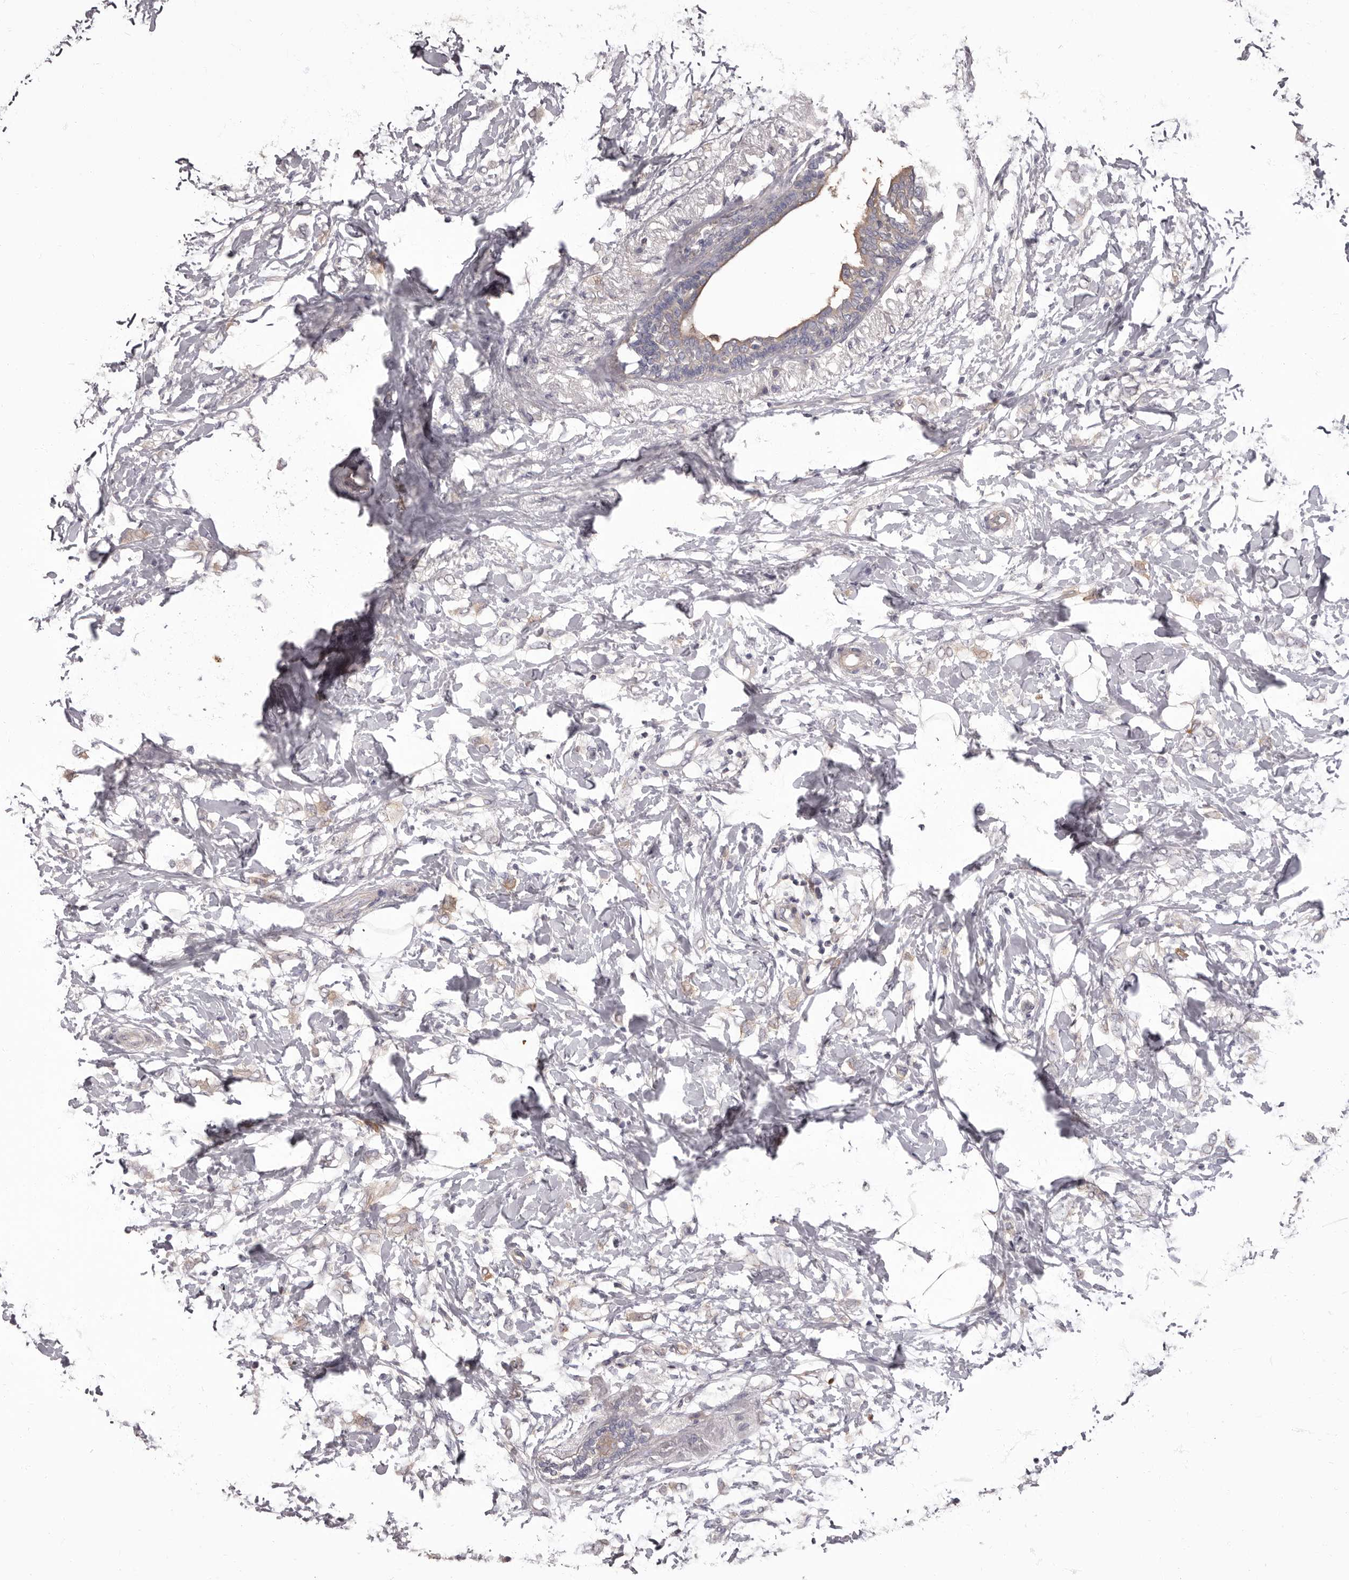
{"staining": {"intensity": "weak", "quantity": "<25%", "location": "cytoplasmic/membranous"}, "tissue": "breast cancer", "cell_type": "Tumor cells", "image_type": "cancer", "snomed": [{"axis": "morphology", "description": "Normal tissue, NOS"}, {"axis": "morphology", "description": "Lobular carcinoma"}, {"axis": "topography", "description": "Breast"}], "caption": "Immunohistochemical staining of lobular carcinoma (breast) exhibits no significant staining in tumor cells. (Immunohistochemistry, brightfield microscopy, high magnification).", "gene": "APEH", "patient": {"sex": "female", "age": 47}}